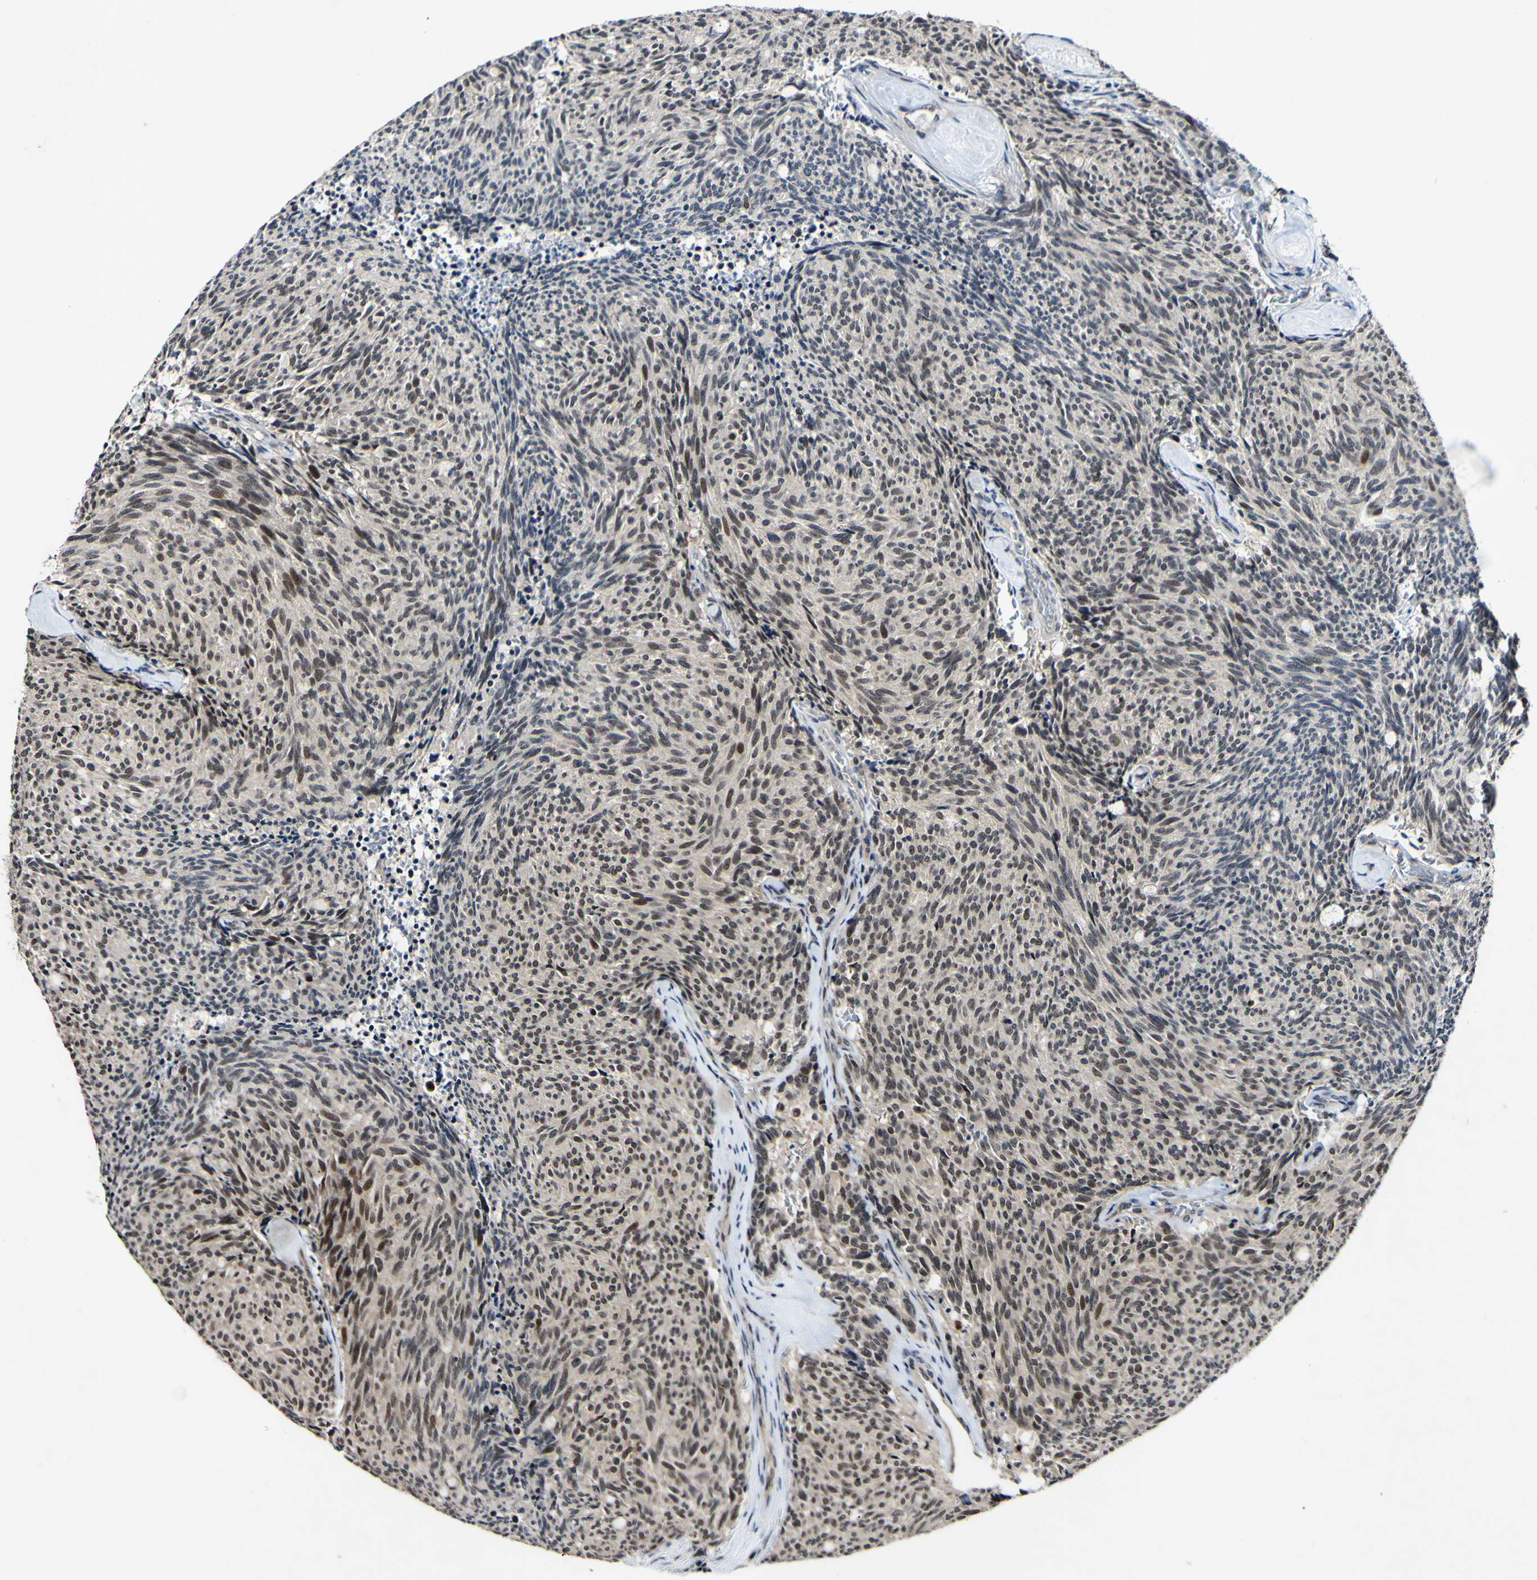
{"staining": {"intensity": "strong", "quantity": "25%-75%", "location": "nuclear"}, "tissue": "carcinoid", "cell_type": "Tumor cells", "image_type": "cancer", "snomed": [{"axis": "morphology", "description": "Carcinoid, malignant, NOS"}, {"axis": "topography", "description": "Pancreas"}], "caption": "This micrograph reveals malignant carcinoid stained with IHC to label a protein in brown. The nuclear of tumor cells show strong positivity for the protein. Nuclei are counter-stained blue.", "gene": "POLR2F", "patient": {"sex": "female", "age": 54}}